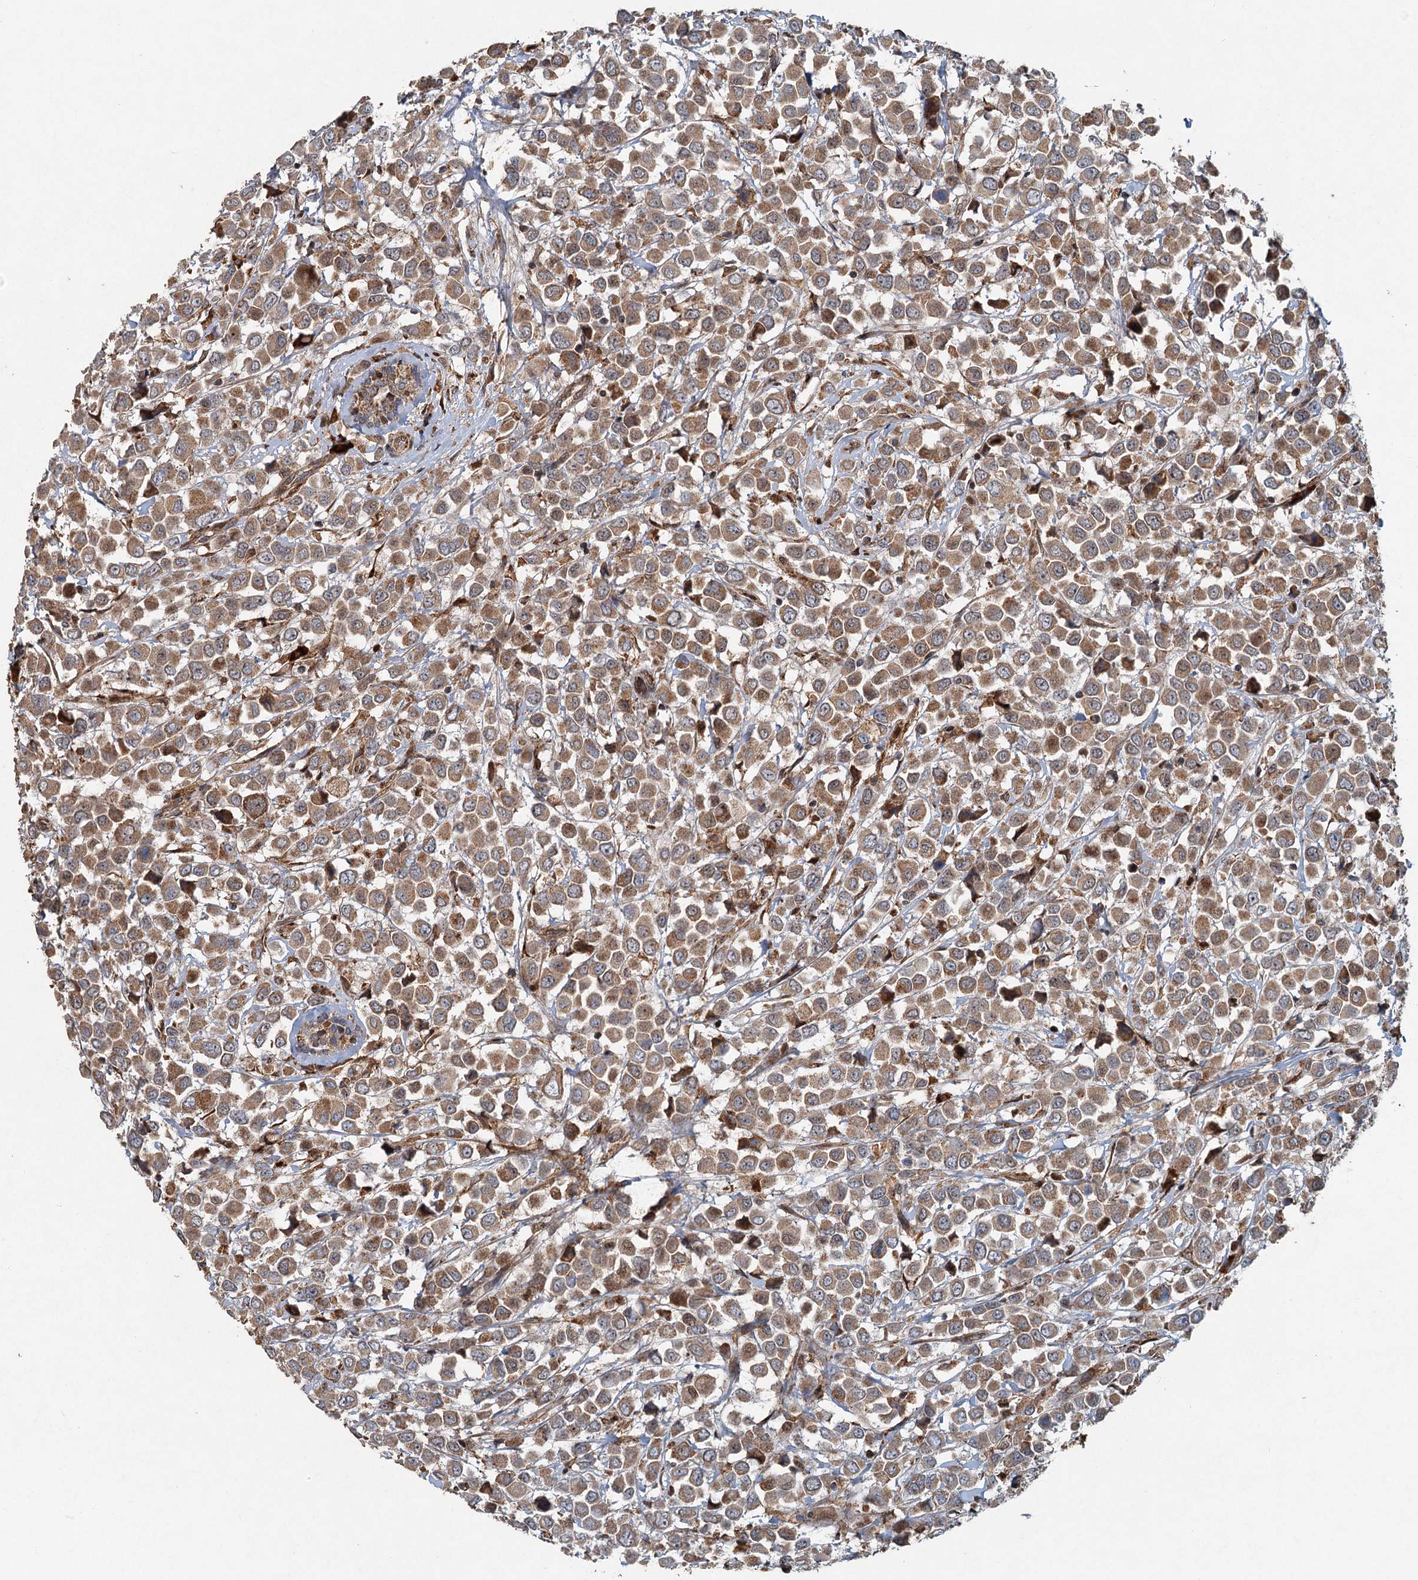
{"staining": {"intensity": "moderate", "quantity": ">75%", "location": "cytoplasmic/membranous"}, "tissue": "breast cancer", "cell_type": "Tumor cells", "image_type": "cancer", "snomed": [{"axis": "morphology", "description": "Duct carcinoma"}, {"axis": "topography", "description": "Breast"}], "caption": "Immunohistochemical staining of human invasive ductal carcinoma (breast) exhibits medium levels of moderate cytoplasmic/membranous staining in about >75% of tumor cells.", "gene": "SRPX2", "patient": {"sex": "female", "age": 61}}